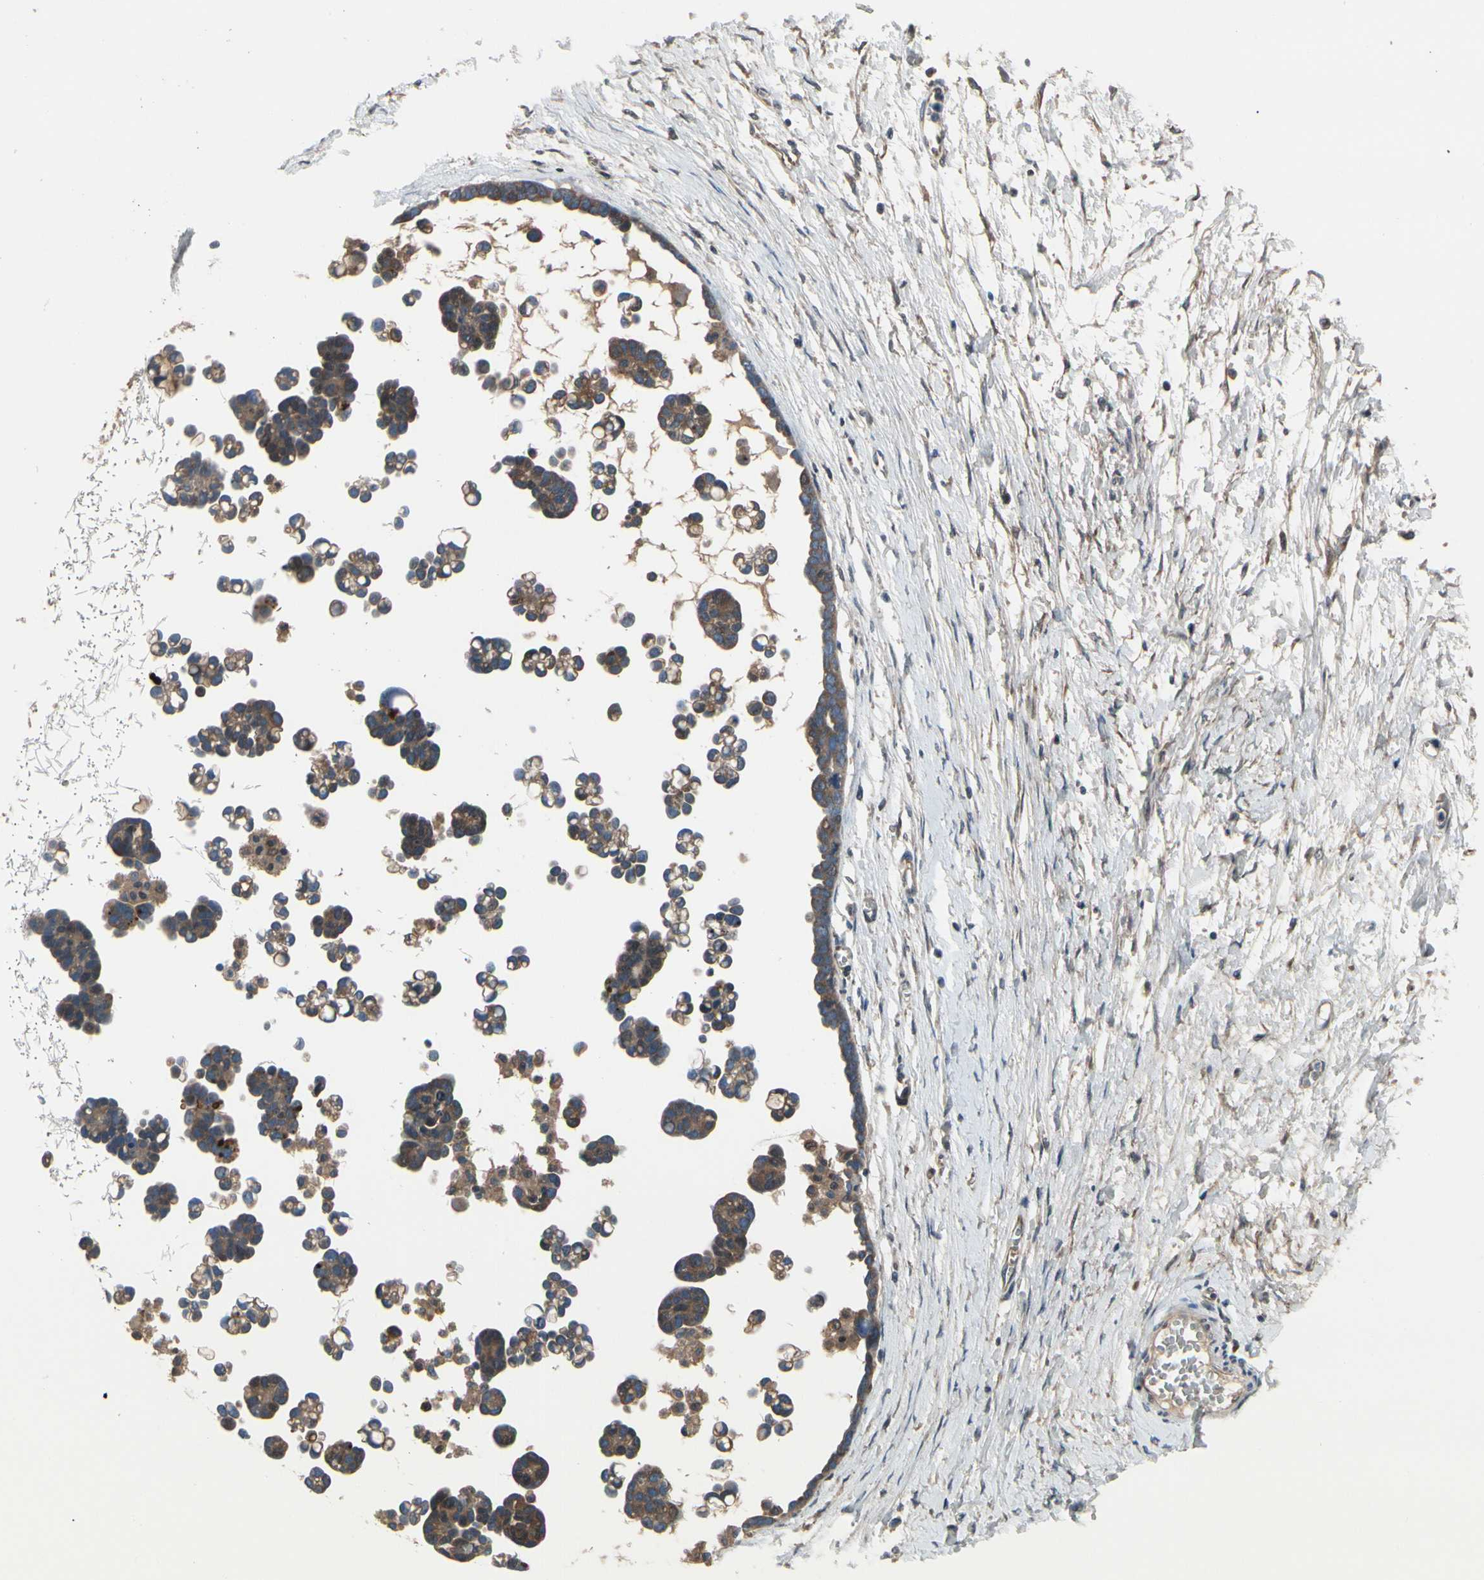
{"staining": {"intensity": "moderate", "quantity": ">75%", "location": "cytoplasmic/membranous"}, "tissue": "ovarian cancer", "cell_type": "Tumor cells", "image_type": "cancer", "snomed": [{"axis": "morphology", "description": "Cystadenocarcinoma, serous, NOS"}, {"axis": "topography", "description": "Ovary"}], "caption": "Ovarian cancer (serous cystadenocarcinoma) tissue demonstrates moderate cytoplasmic/membranous positivity in approximately >75% of tumor cells, visualized by immunohistochemistry.", "gene": "SNX29", "patient": {"sex": "female", "age": 54}}